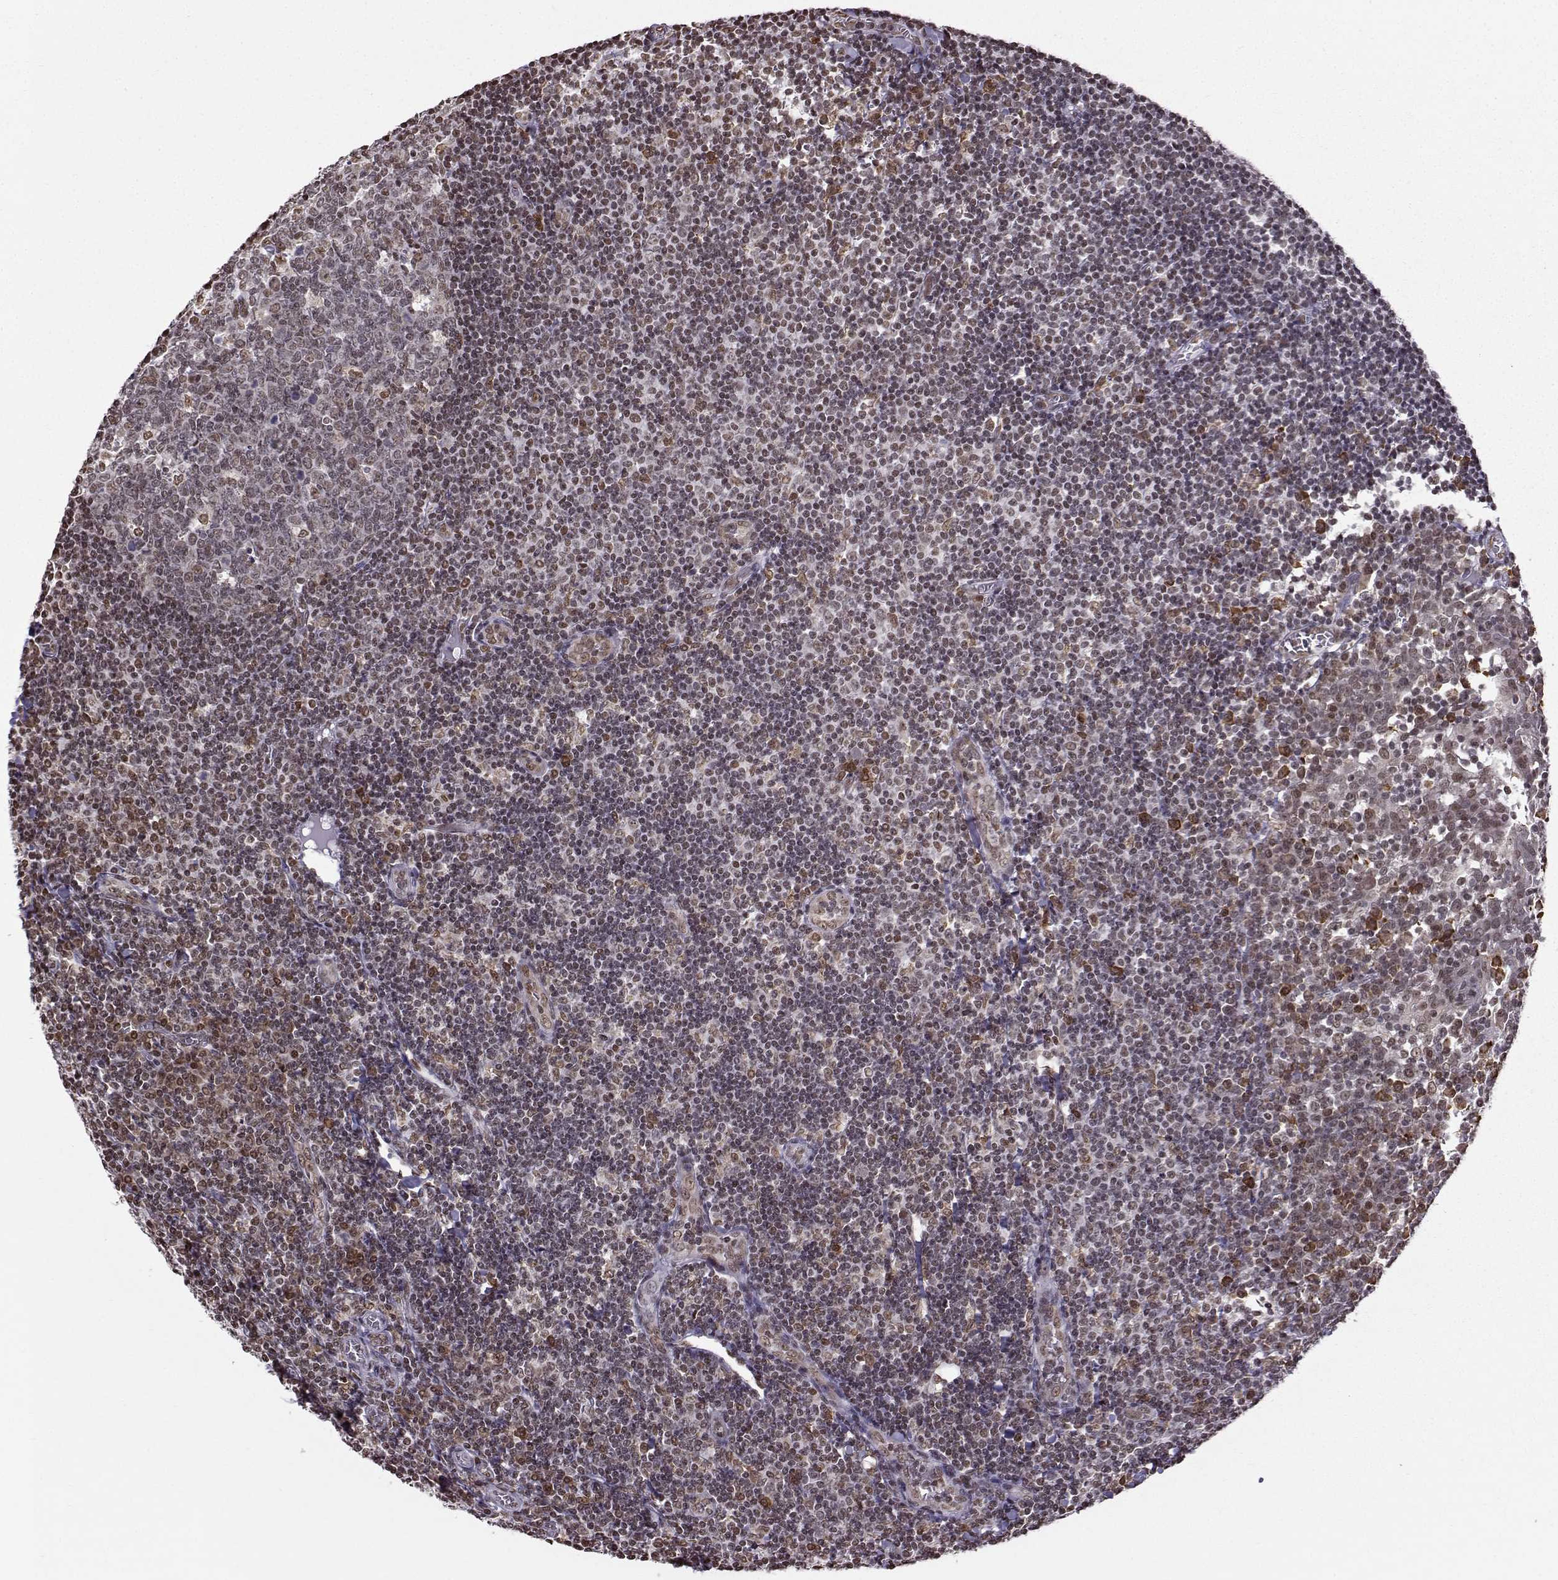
{"staining": {"intensity": "moderate", "quantity": "<25%", "location": "nuclear"}, "tissue": "tonsil", "cell_type": "Germinal center cells", "image_type": "normal", "snomed": [{"axis": "morphology", "description": "Normal tissue, NOS"}, {"axis": "topography", "description": "Tonsil"}], "caption": "Unremarkable tonsil exhibits moderate nuclear positivity in approximately <25% of germinal center cells, visualized by immunohistochemistry. The staining was performed using DAB (3,3'-diaminobenzidine) to visualize the protein expression in brown, while the nuclei were stained in blue with hematoxylin (Magnification: 20x).", "gene": "EZH1", "patient": {"sex": "female", "age": 12}}